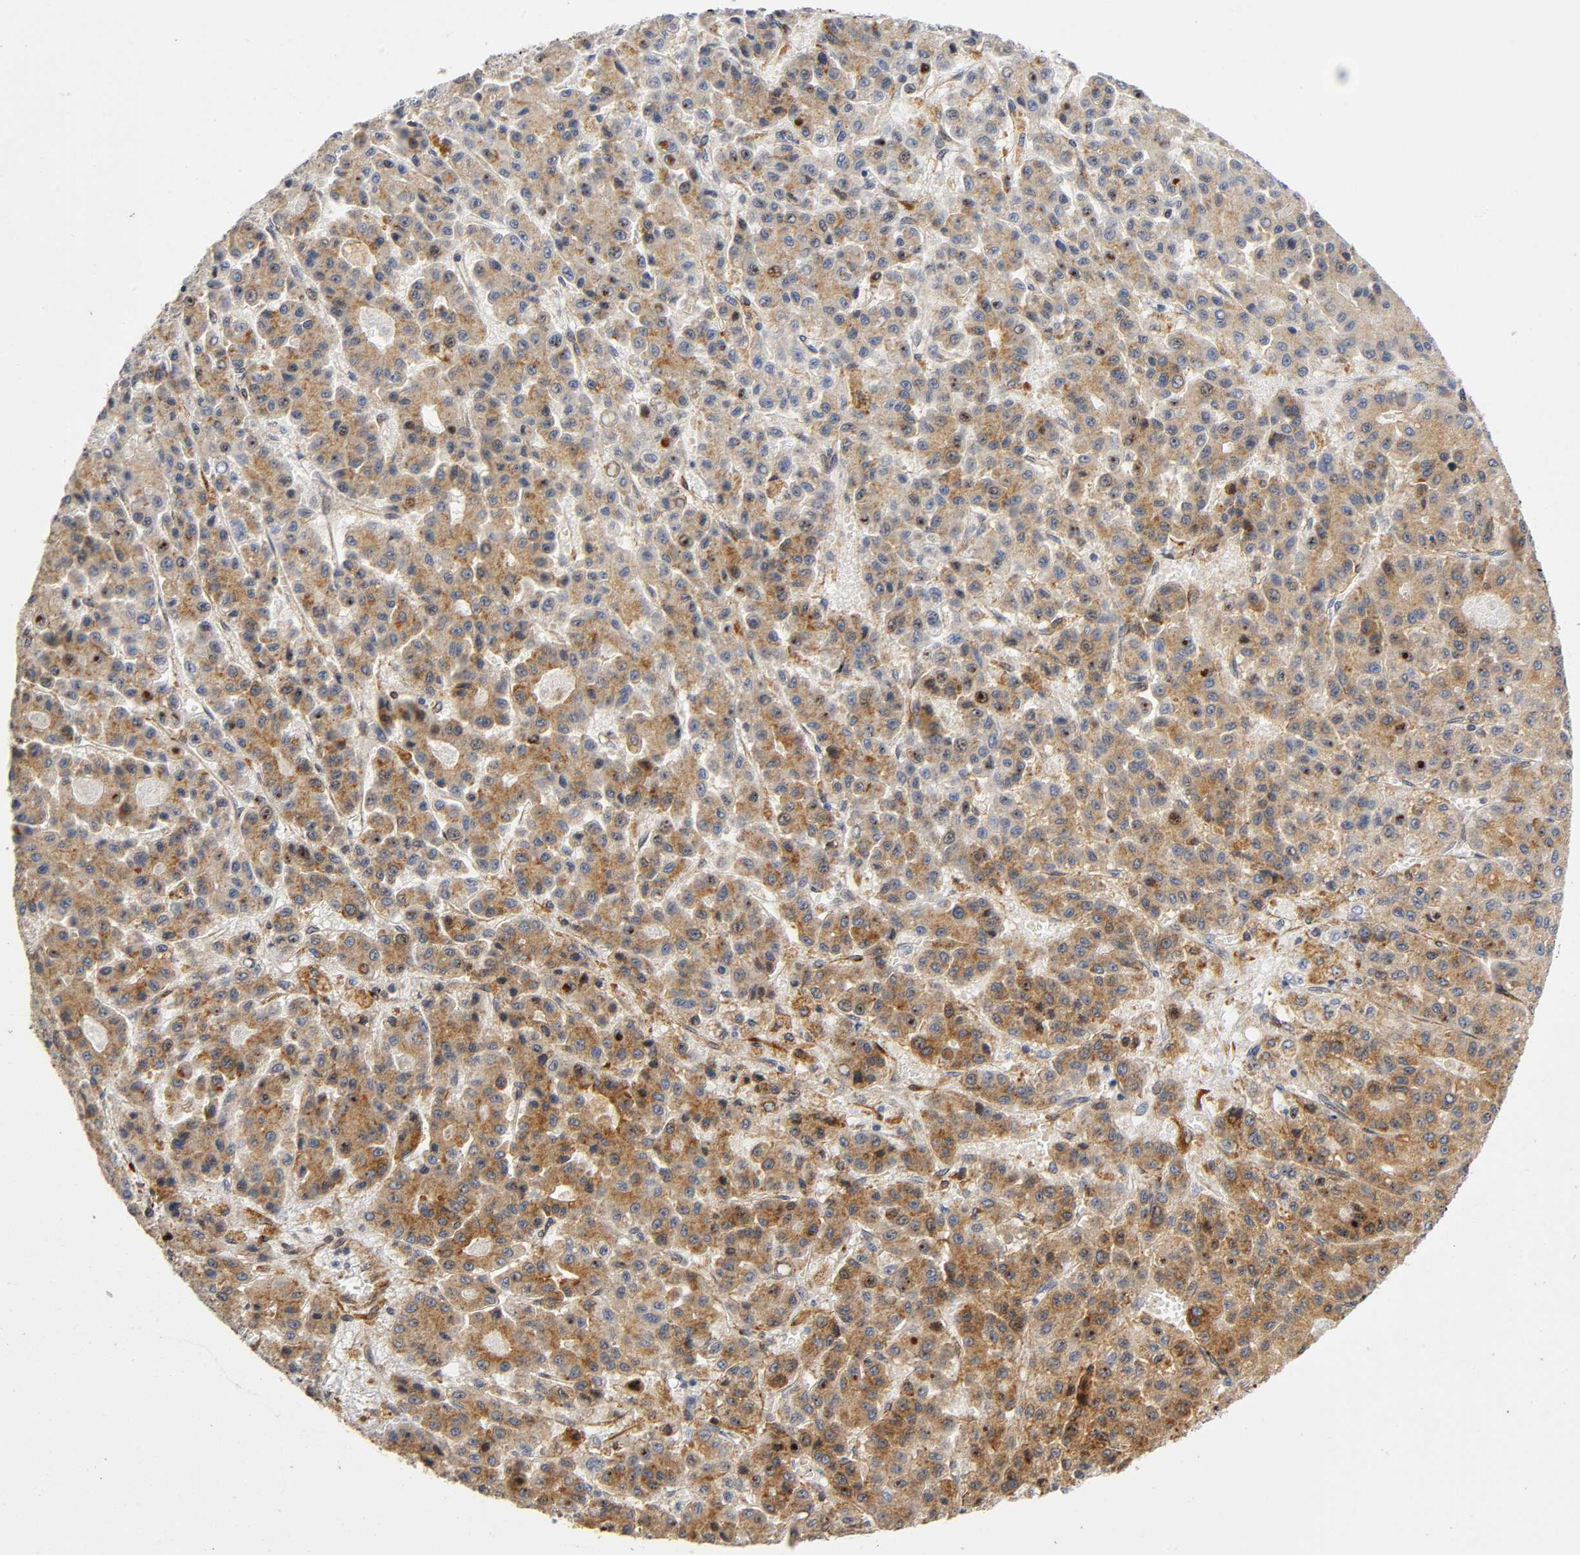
{"staining": {"intensity": "moderate", "quantity": ">75%", "location": "cytoplasmic/membranous"}, "tissue": "liver cancer", "cell_type": "Tumor cells", "image_type": "cancer", "snomed": [{"axis": "morphology", "description": "Carcinoma, Hepatocellular, NOS"}, {"axis": "topography", "description": "Liver"}], "caption": "Immunohistochemical staining of liver cancer displays medium levels of moderate cytoplasmic/membranous expression in about >75% of tumor cells. Ihc stains the protein in brown and the nuclei are stained blue.", "gene": "SOS2", "patient": {"sex": "male", "age": 70}}